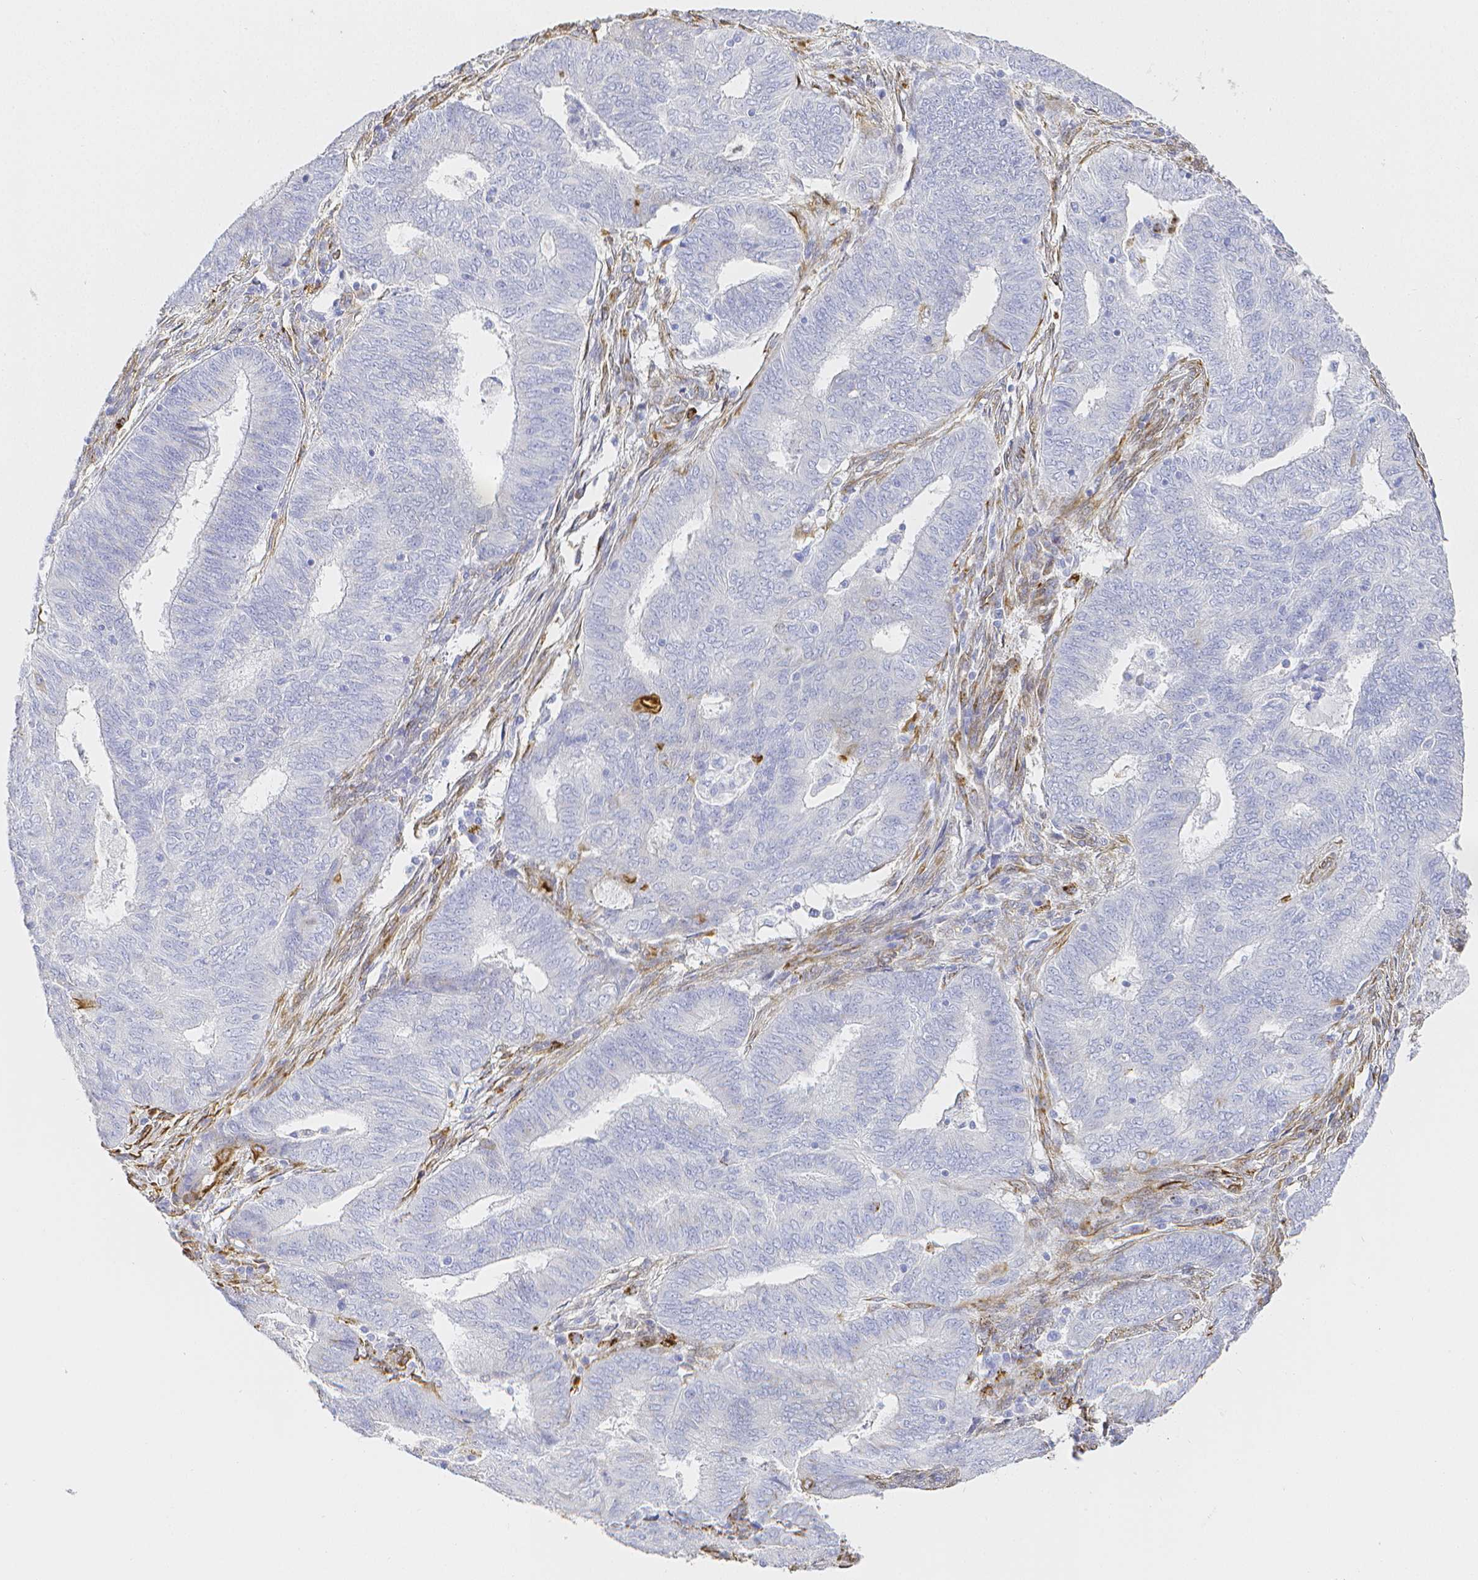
{"staining": {"intensity": "negative", "quantity": "none", "location": "none"}, "tissue": "endometrial cancer", "cell_type": "Tumor cells", "image_type": "cancer", "snomed": [{"axis": "morphology", "description": "Adenocarcinoma, NOS"}, {"axis": "topography", "description": "Endometrium"}], "caption": "An immunohistochemistry (IHC) image of adenocarcinoma (endometrial) is shown. There is no staining in tumor cells of adenocarcinoma (endometrial).", "gene": "SMURF1", "patient": {"sex": "female", "age": 62}}